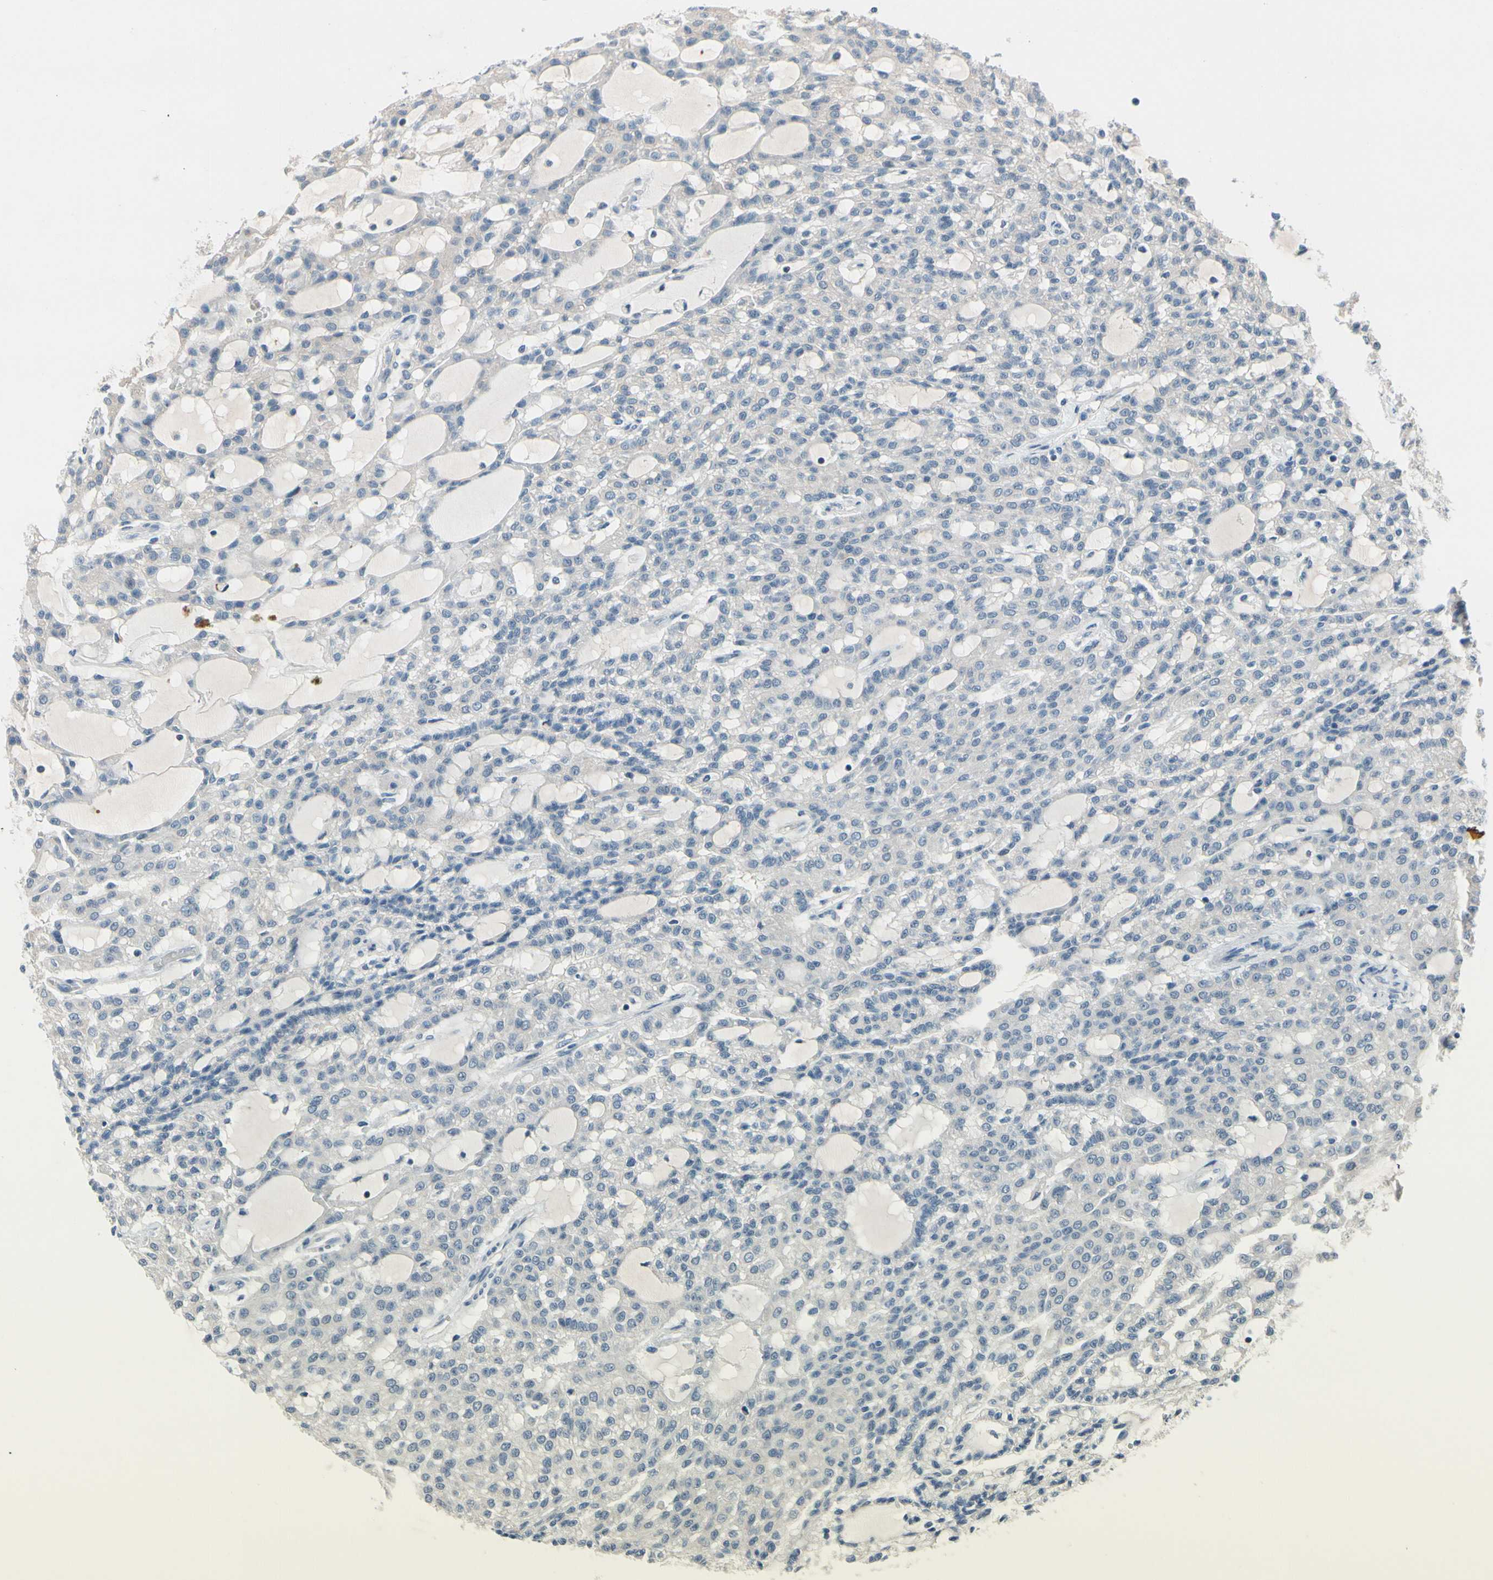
{"staining": {"intensity": "negative", "quantity": "none", "location": "none"}, "tissue": "renal cancer", "cell_type": "Tumor cells", "image_type": "cancer", "snomed": [{"axis": "morphology", "description": "Adenocarcinoma, NOS"}, {"axis": "topography", "description": "Kidney"}], "caption": "Protein analysis of renal cancer (adenocarcinoma) demonstrates no significant positivity in tumor cells.", "gene": "SLC27A6", "patient": {"sex": "male", "age": 63}}